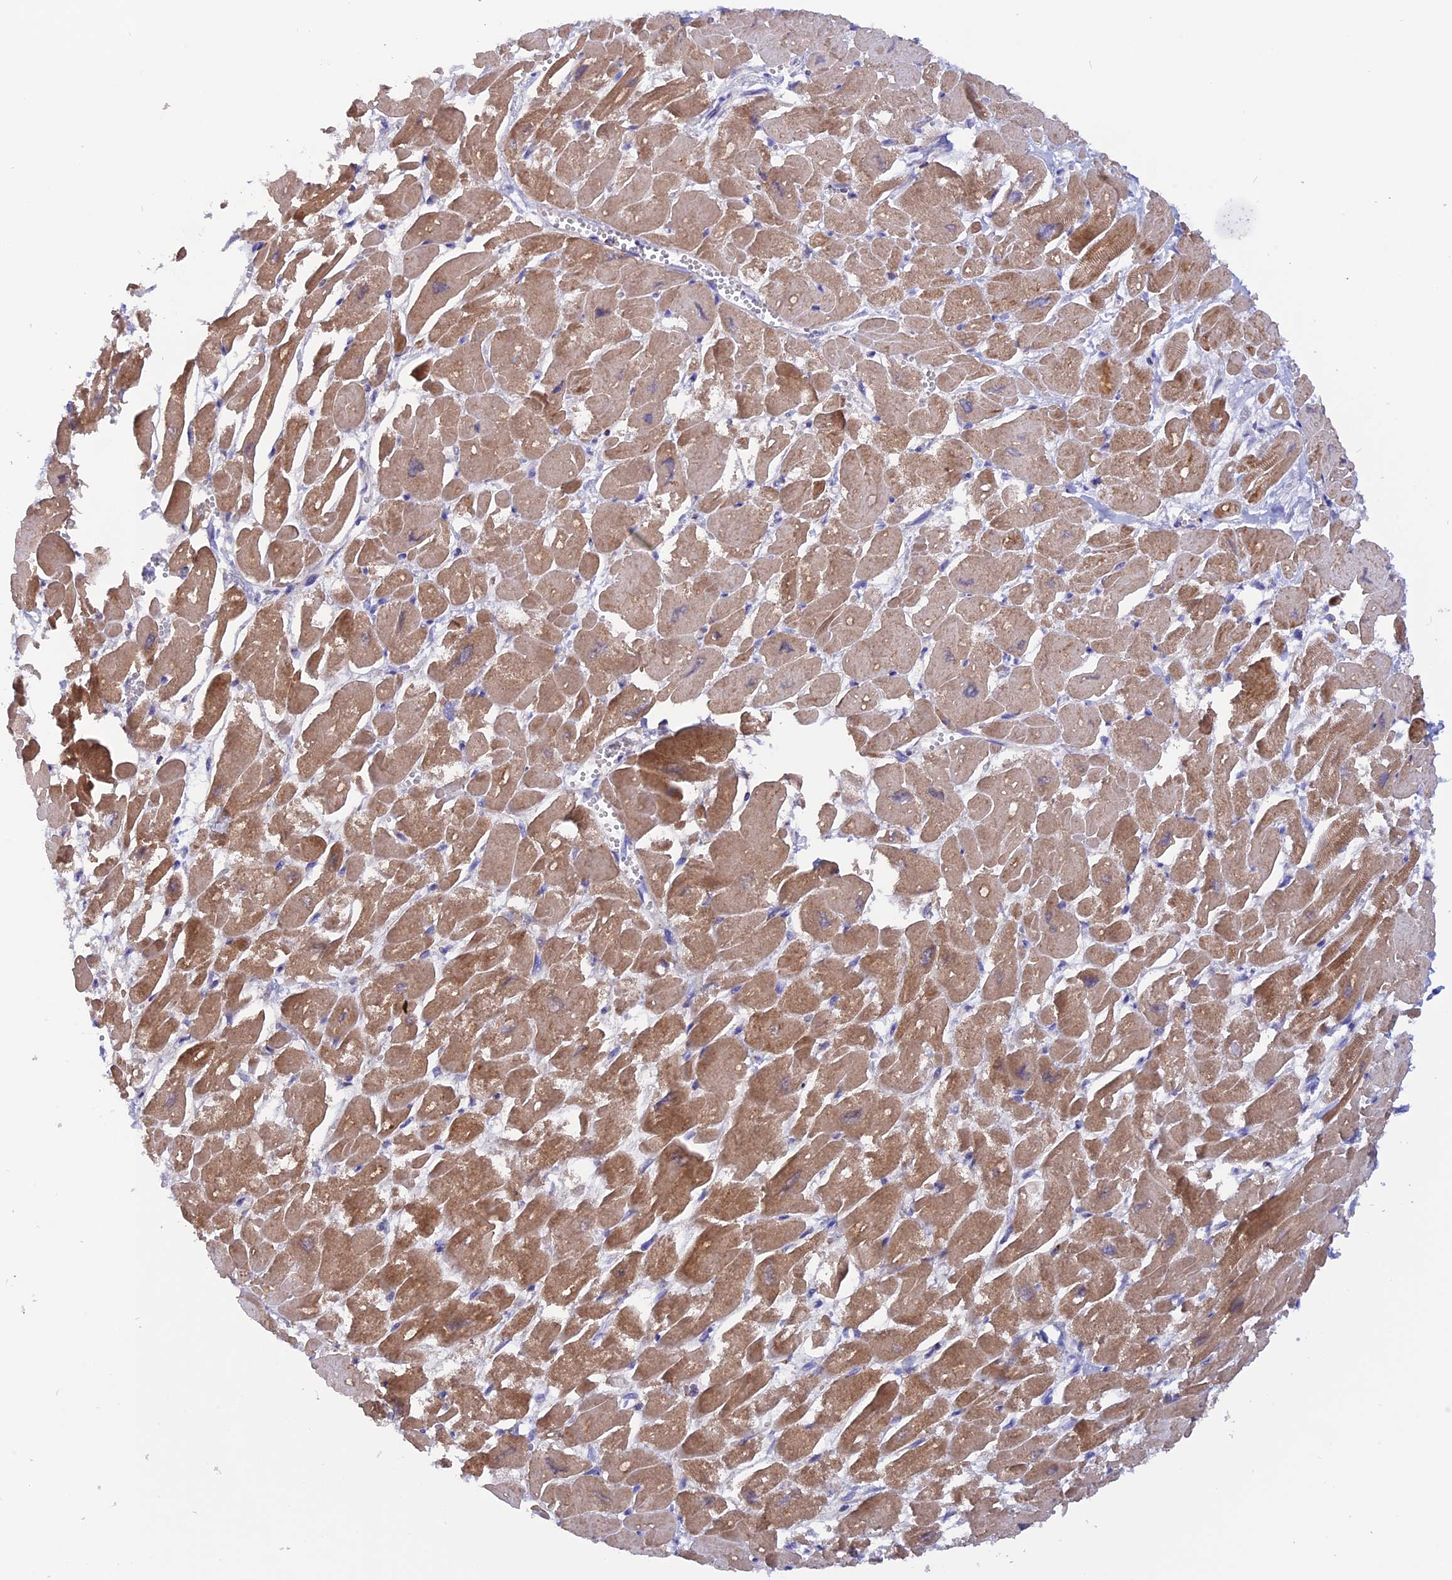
{"staining": {"intensity": "strong", "quantity": ">75%", "location": "cytoplasmic/membranous"}, "tissue": "heart muscle", "cell_type": "Cardiomyocytes", "image_type": "normal", "snomed": [{"axis": "morphology", "description": "Normal tissue, NOS"}, {"axis": "topography", "description": "Heart"}], "caption": "A micrograph of heart muscle stained for a protein reveals strong cytoplasmic/membranous brown staining in cardiomyocytes. The protein is shown in brown color, while the nuclei are stained blue.", "gene": "GCDH", "patient": {"sex": "male", "age": 54}}